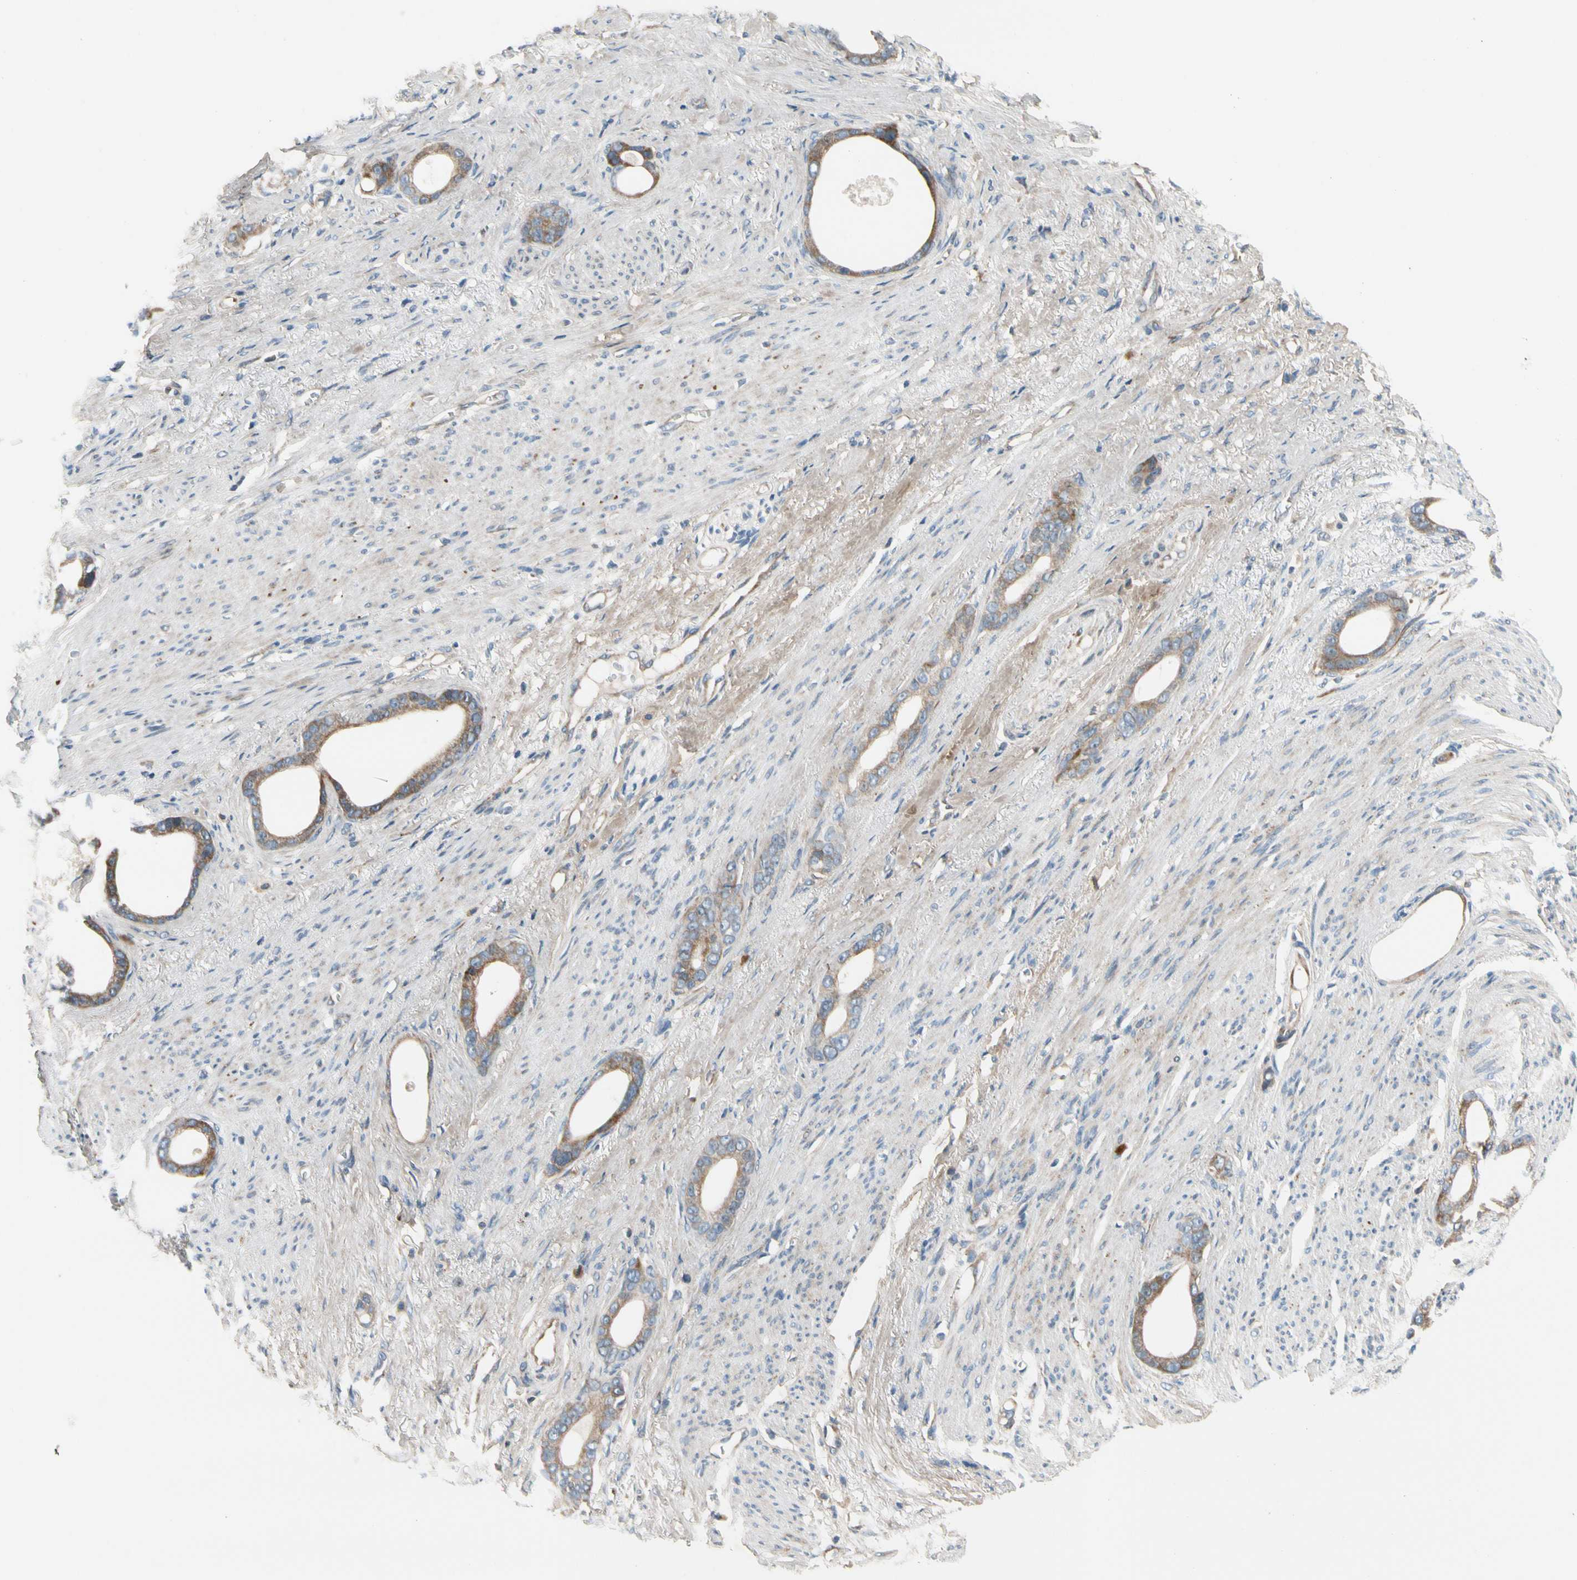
{"staining": {"intensity": "weak", "quantity": ">75%", "location": "cytoplasmic/membranous"}, "tissue": "stomach cancer", "cell_type": "Tumor cells", "image_type": "cancer", "snomed": [{"axis": "morphology", "description": "Adenocarcinoma, NOS"}, {"axis": "topography", "description": "Stomach"}], "caption": "DAB (3,3'-diaminobenzidine) immunohistochemical staining of stomach cancer (adenocarcinoma) demonstrates weak cytoplasmic/membranous protein expression in approximately >75% of tumor cells. The staining is performed using DAB (3,3'-diaminobenzidine) brown chromogen to label protein expression. The nuclei are counter-stained blue using hematoxylin.", "gene": "MST1R", "patient": {"sex": "female", "age": 75}}